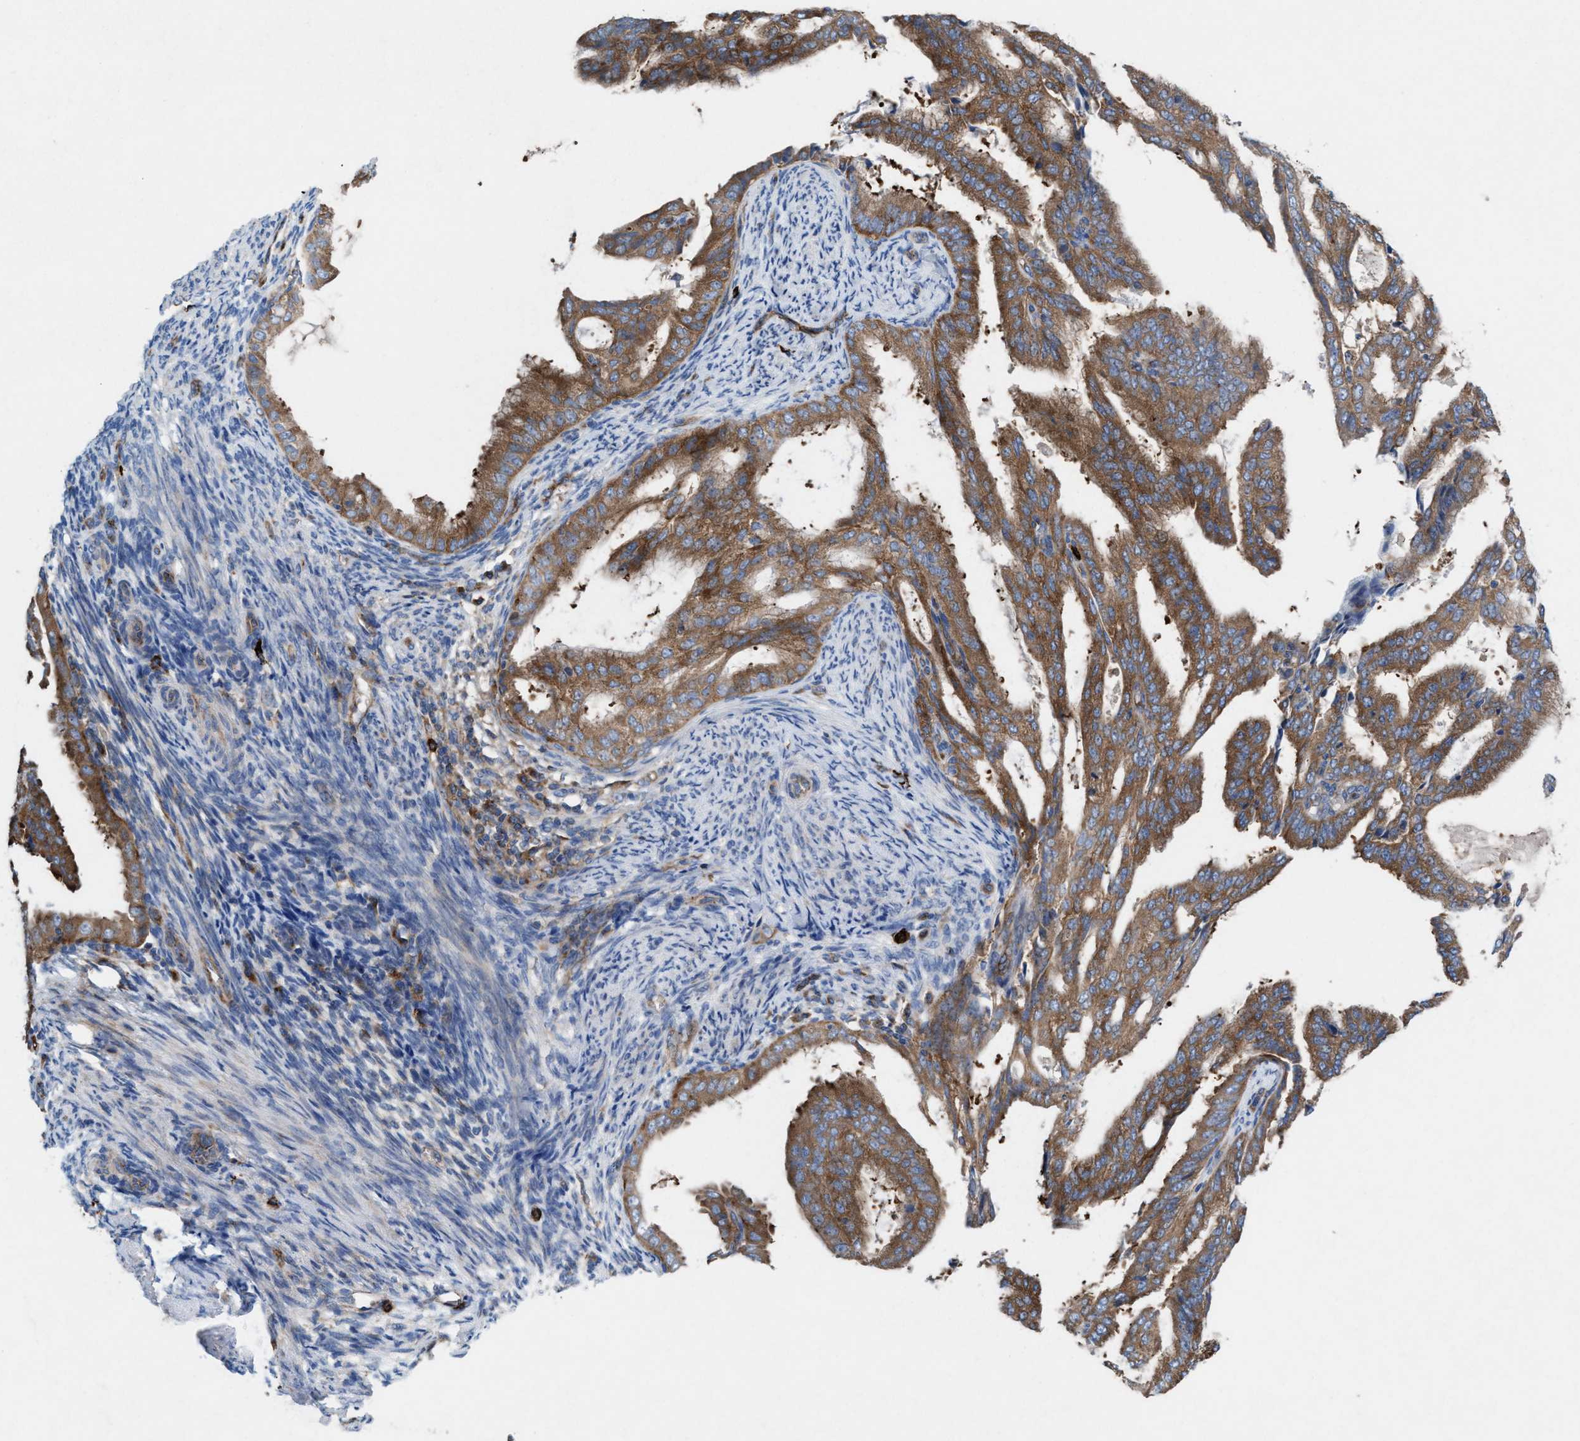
{"staining": {"intensity": "moderate", "quantity": ">75%", "location": "cytoplasmic/membranous"}, "tissue": "endometrial cancer", "cell_type": "Tumor cells", "image_type": "cancer", "snomed": [{"axis": "morphology", "description": "Adenocarcinoma, NOS"}, {"axis": "topography", "description": "Endometrium"}], "caption": "A medium amount of moderate cytoplasmic/membranous staining is appreciated in about >75% of tumor cells in endometrial cancer (adenocarcinoma) tissue. (brown staining indicates protein expression, while blue staining denotes nuclei).", "gene": "NYAP1", "patient": {"sex": "female", "age": 58}}